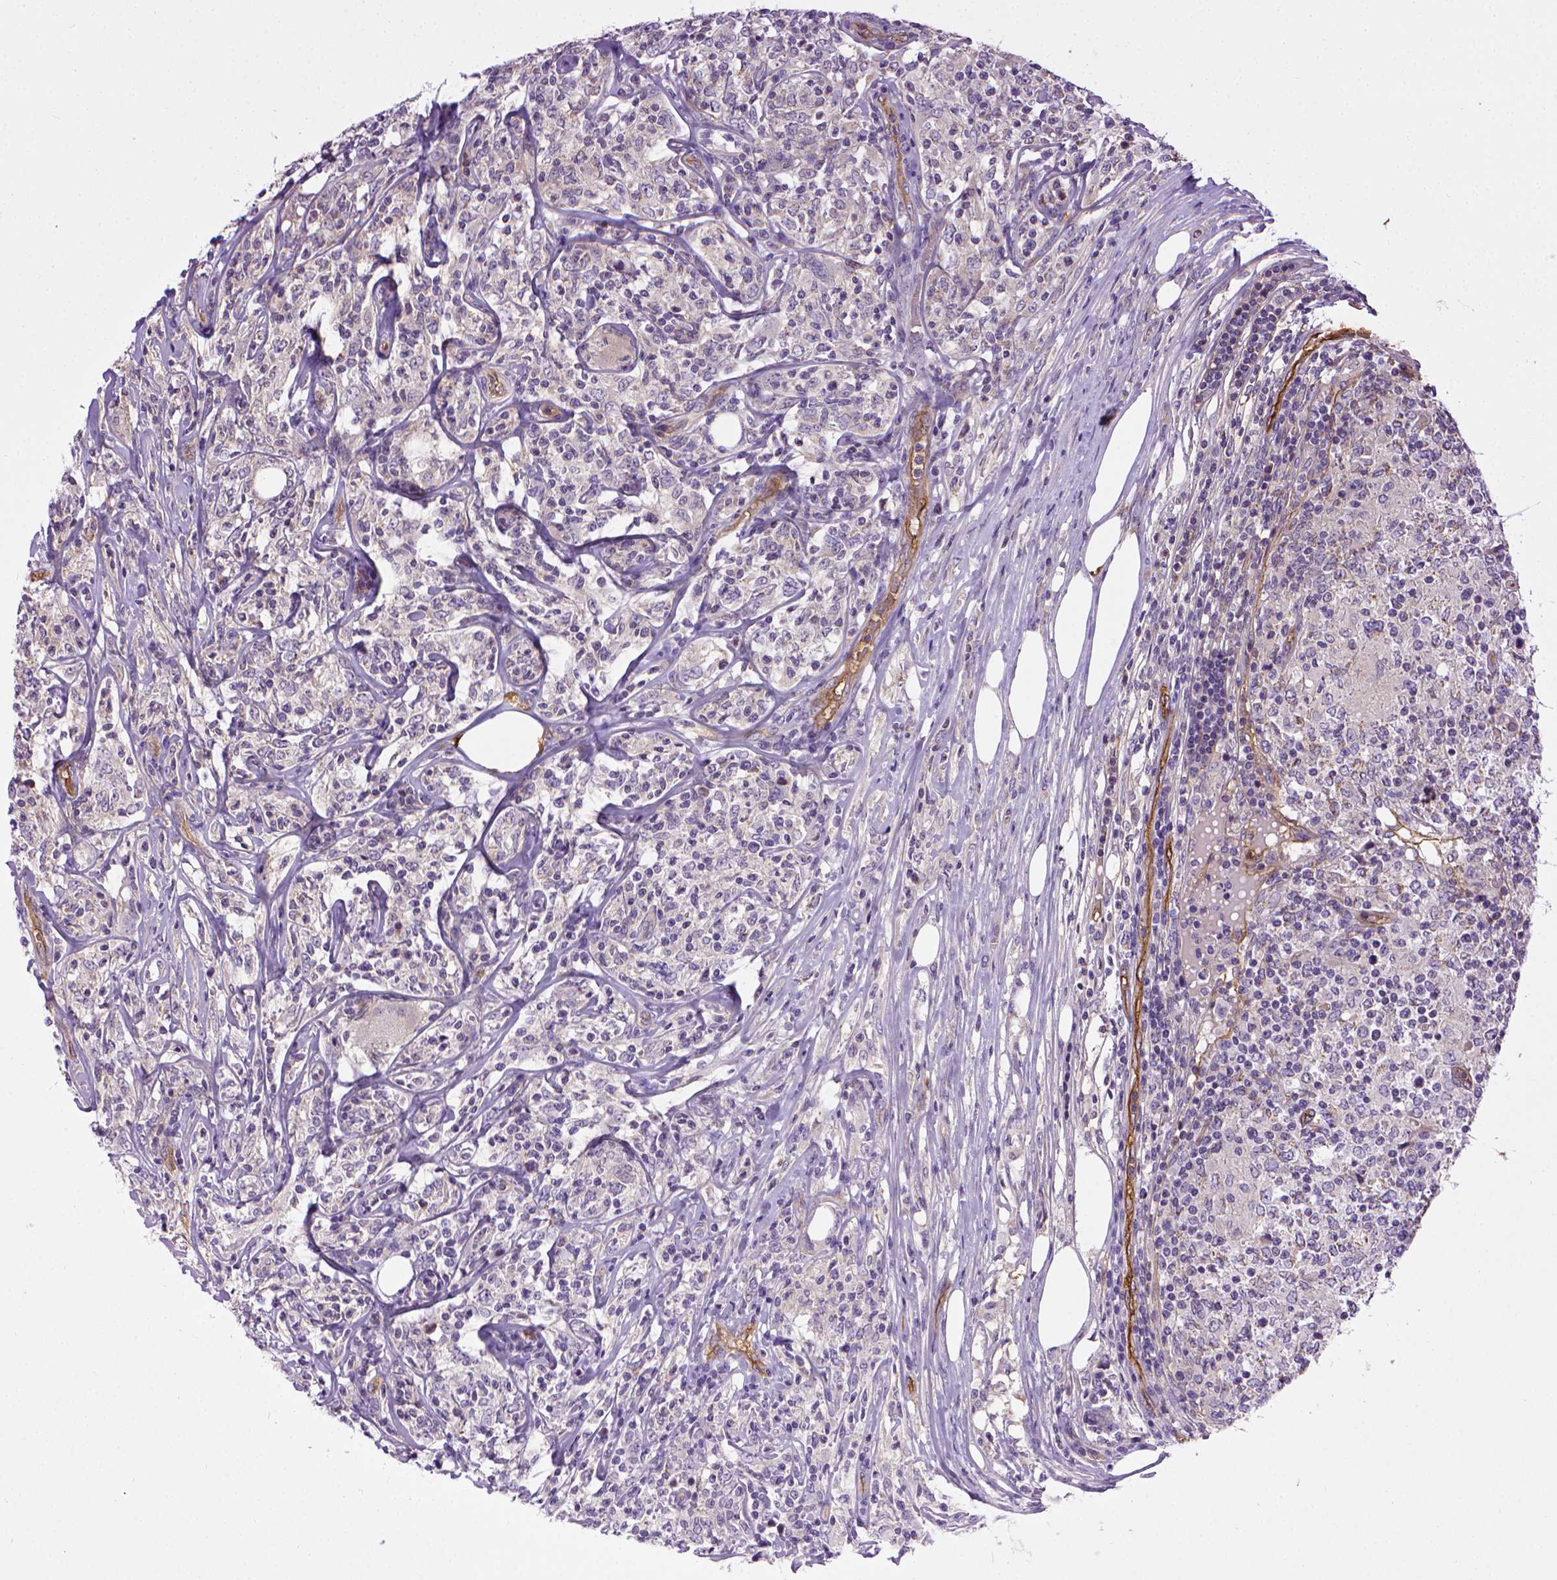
{"staining": {"intensity": "negative", "quantity": "none", "location": "none"}, "tissue": "lymphoma", "cell_type": "Tumor cells", "image_type": "cancer", "snomed": [{"axis": "morphology", "description": "Malignant lymphoma, non-Hodgkin's type, High grade"}, {"axis": "topography", "description": "Lymph node"}], "caption": "A high-resolution image shows immunohistochemistry (IHC) staining of lymphoma, which reveals no significant expression in tumor cells. The staining is performed using DAB brown chromogen with nuclei counter-stained in using hematoxylin.", "gene": "ENG", "patient": {"sex": "female", "age": 84}}